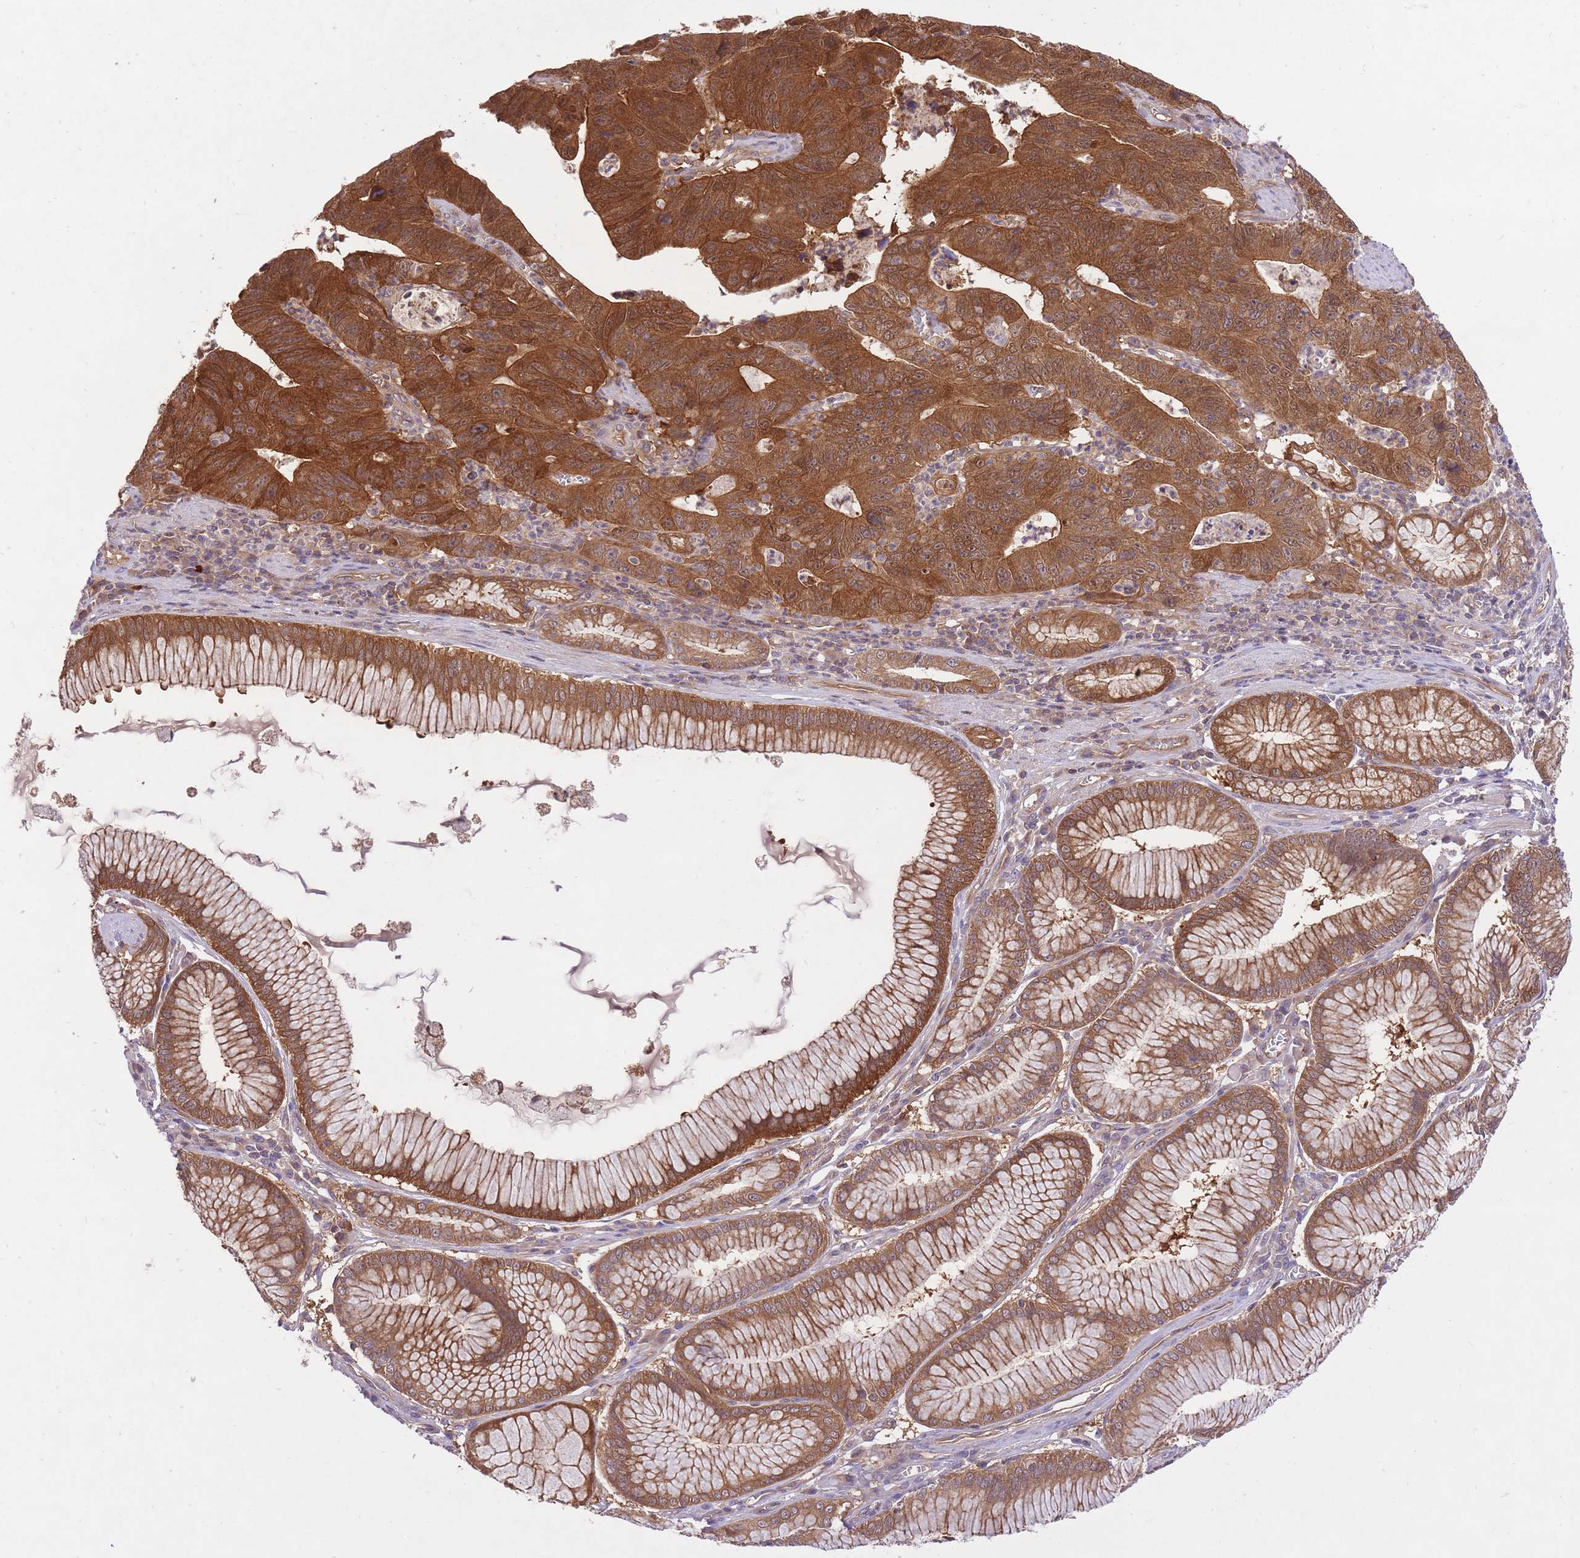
{"staining": {"intensity": "strong", "quantity": ">75%", "location": "cytoplasmic/membranous,nuclear"}, "tissue": "stomach cancer", "cell_type": "Tumor cells", "image_type": "cancer", "snomed": [{"axis": "morphology", "description": "Adenocarcinoma, NOS"}, {"axis": "topography", "description": "Stomach"}], "caption": "The photomicrograph exhibits immunohistochemical staining of adenocarcinoma (stomach). There is strong cytoplasmic/membranous and nuclear staining is appreciated in about >75% of tumor cells.", "gene": "PREP", "patient": {"sex": "male", "age": 59}}